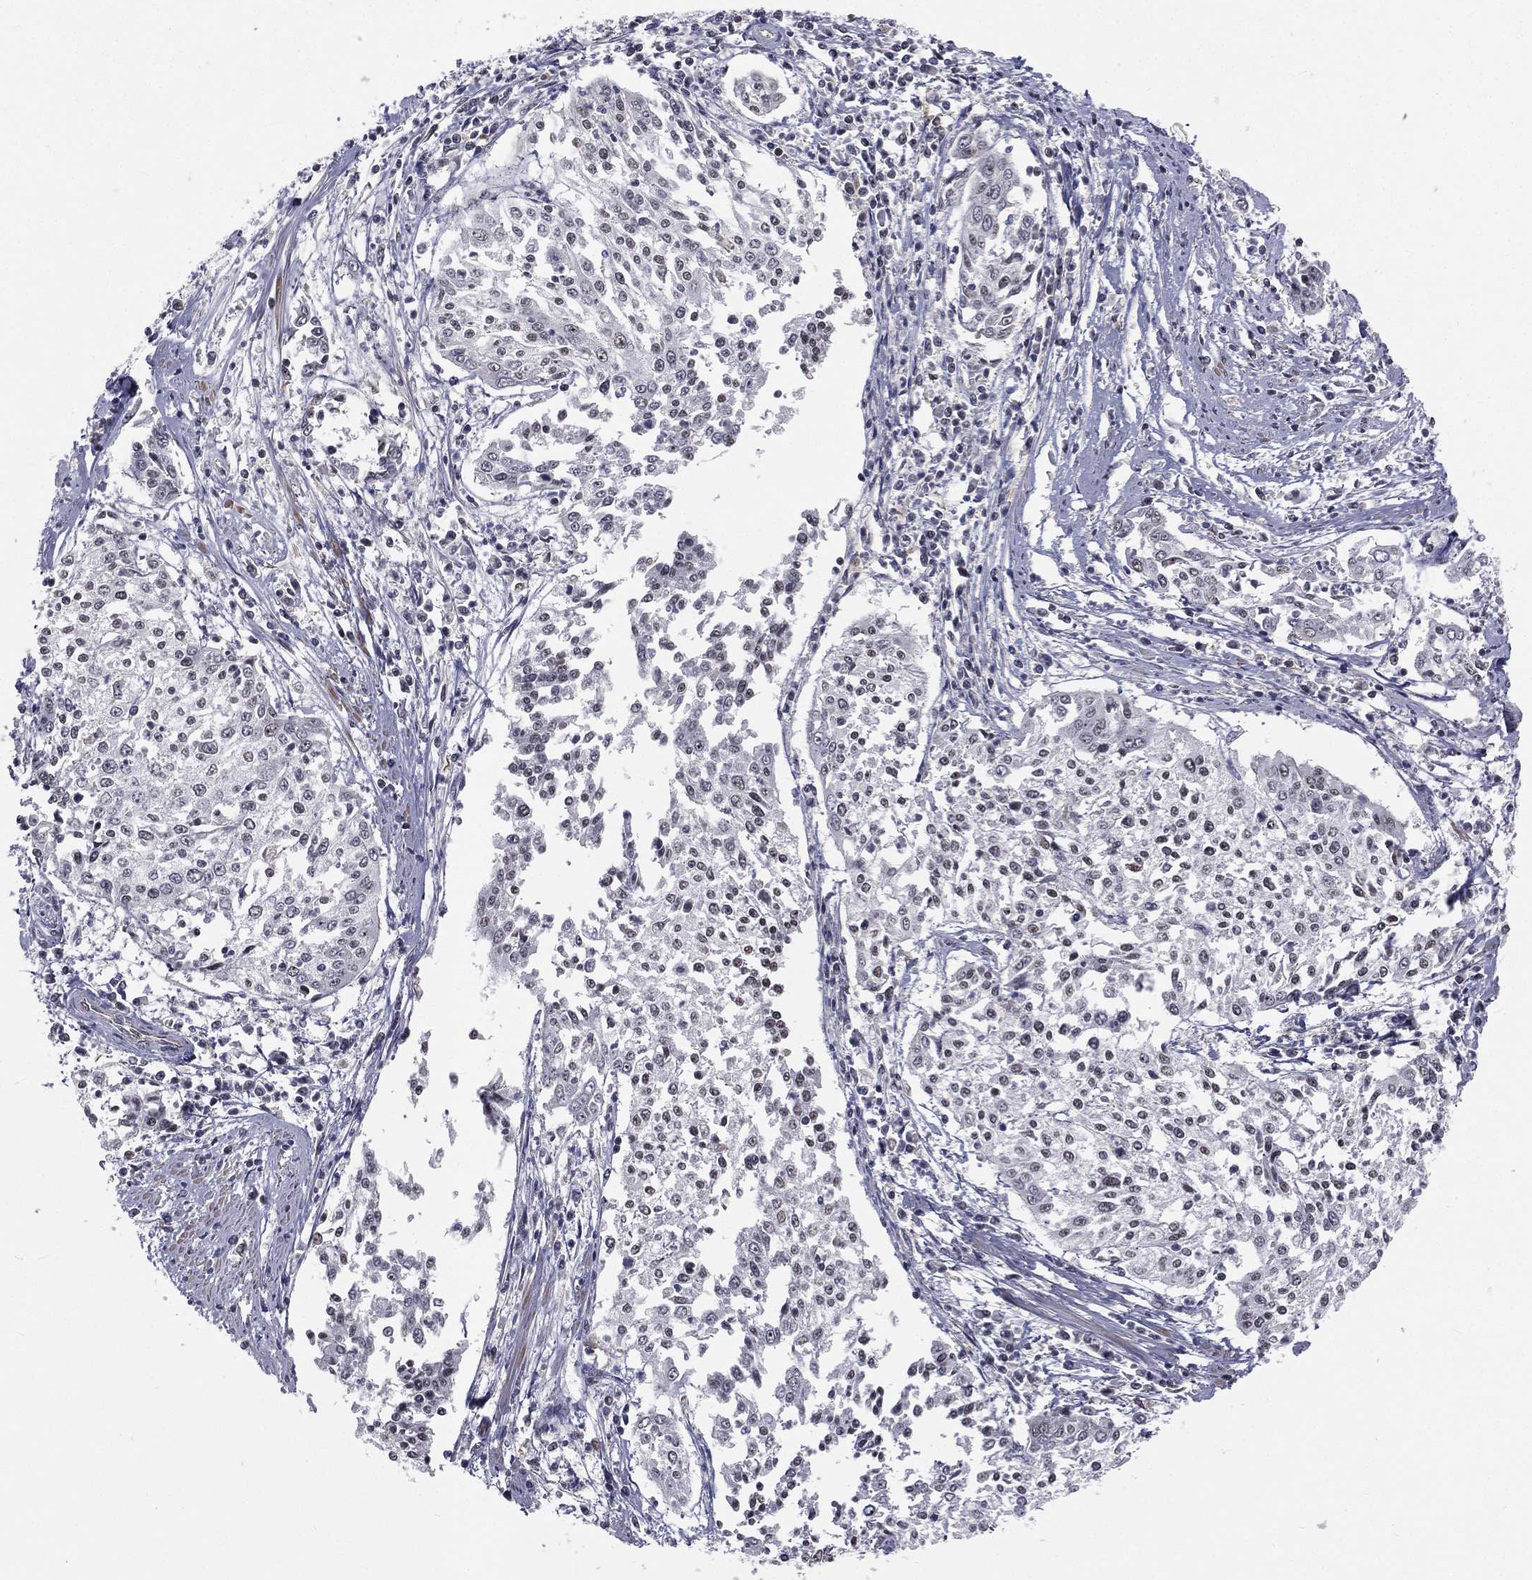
{"staining": {"intensity": "moderate", "quantity": "<25%", "location": "nuclear"}, "tissue": "cervical cancer", "cell_type": "Tumor cells", "image_type": "cancer", "snomed": [{"axis": "morphology", "description": "Squamous cell carcinoma, NOS"}, {"axis": "topography", "description": "Cervix"}], "caption": "This photomicrograph displays cervical cancer (squamous cell carcinoma) stained with immunohistochemistry to label a protein in brown. The nuclear of tumor cells show moderate positivity for the protein. Nuclei are counter-stained blue.", "gene": "MORC2", "patient": {"sex": "female", "age": 41}}